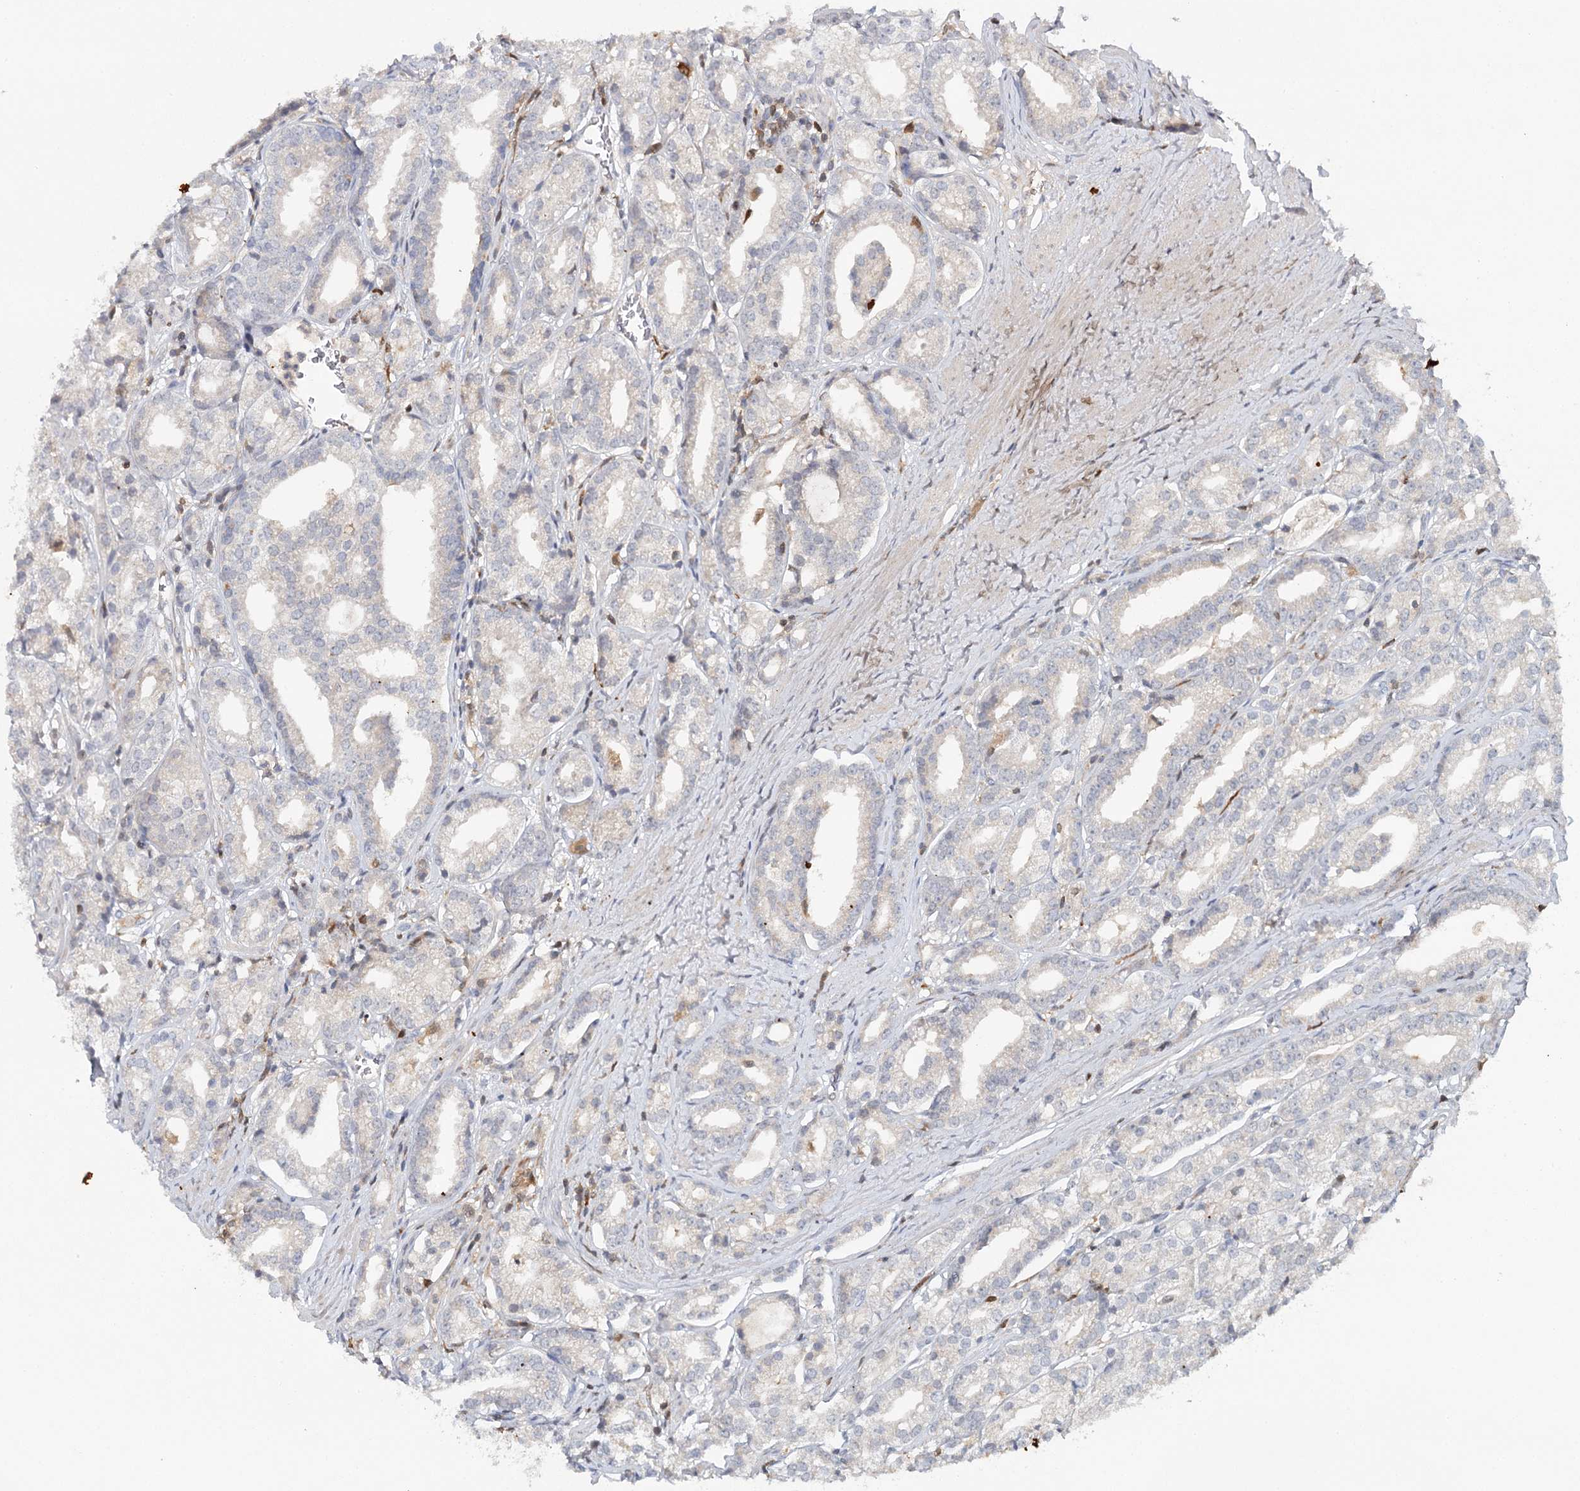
{"staining": {"intensity": "negative", "quantity": "none", "location": "none"}, "tissue": "prostate cancer", "cell_type": "Tumor cells", "image_type": "cancer", "snomed": [{"axis": "morphology", "description": "Adenocarcinoma, High grade"}, {"axis": "topography", "description": "Prostate"}], "caption": "Tumor cells show no significant protein positivity in adenocarcinoma (high-grade) (prostate). (Stains: DAB (3,3'-diaminobenzidine) immunohistochemistry (IHC) with hematoxylin counter stain, Microscopy: brightfield microscopy at high magnification).", "gene": "SLC41A2", "patient": {"sex": "male", "age": 69}}